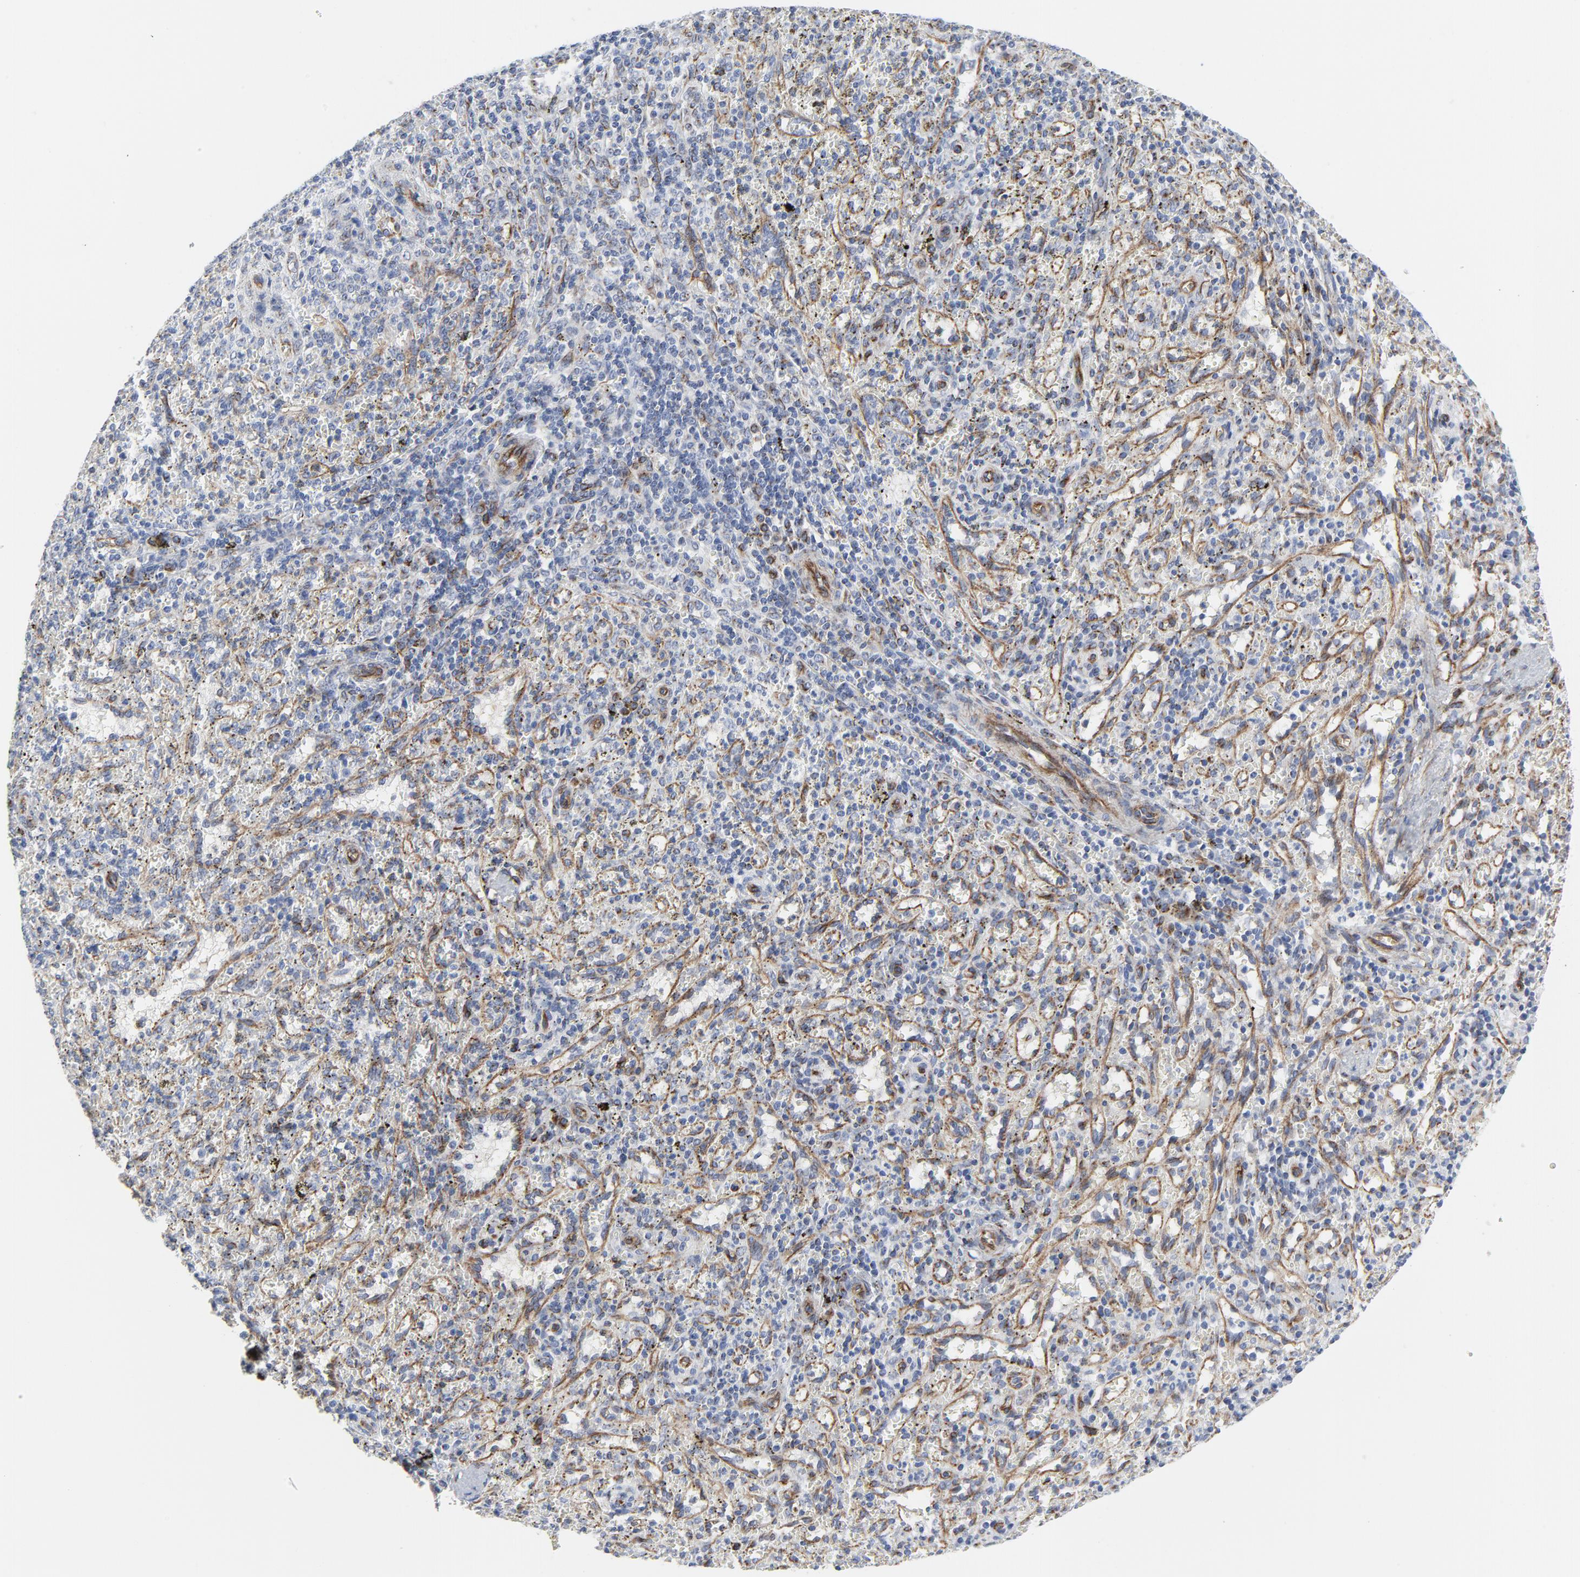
{"staining": {"intensity": "negative", "quantity": "none", "location": "none"}, "tissue": "spleen", "cell_type": "Cells in red pulp", "image_type": "normal", "snomed": [{"axis": "morphology", "description": "Normal tissue, NOS"}, {"axis": "topography", "description": "Spleen"}], "caption": "Human spleen stained for a protein using immunohistochemistry (IHC) exhibits no staining in cells in red pulp.", "gene": "TUBB1", "patient": {"sex": "female", "age": 10}}